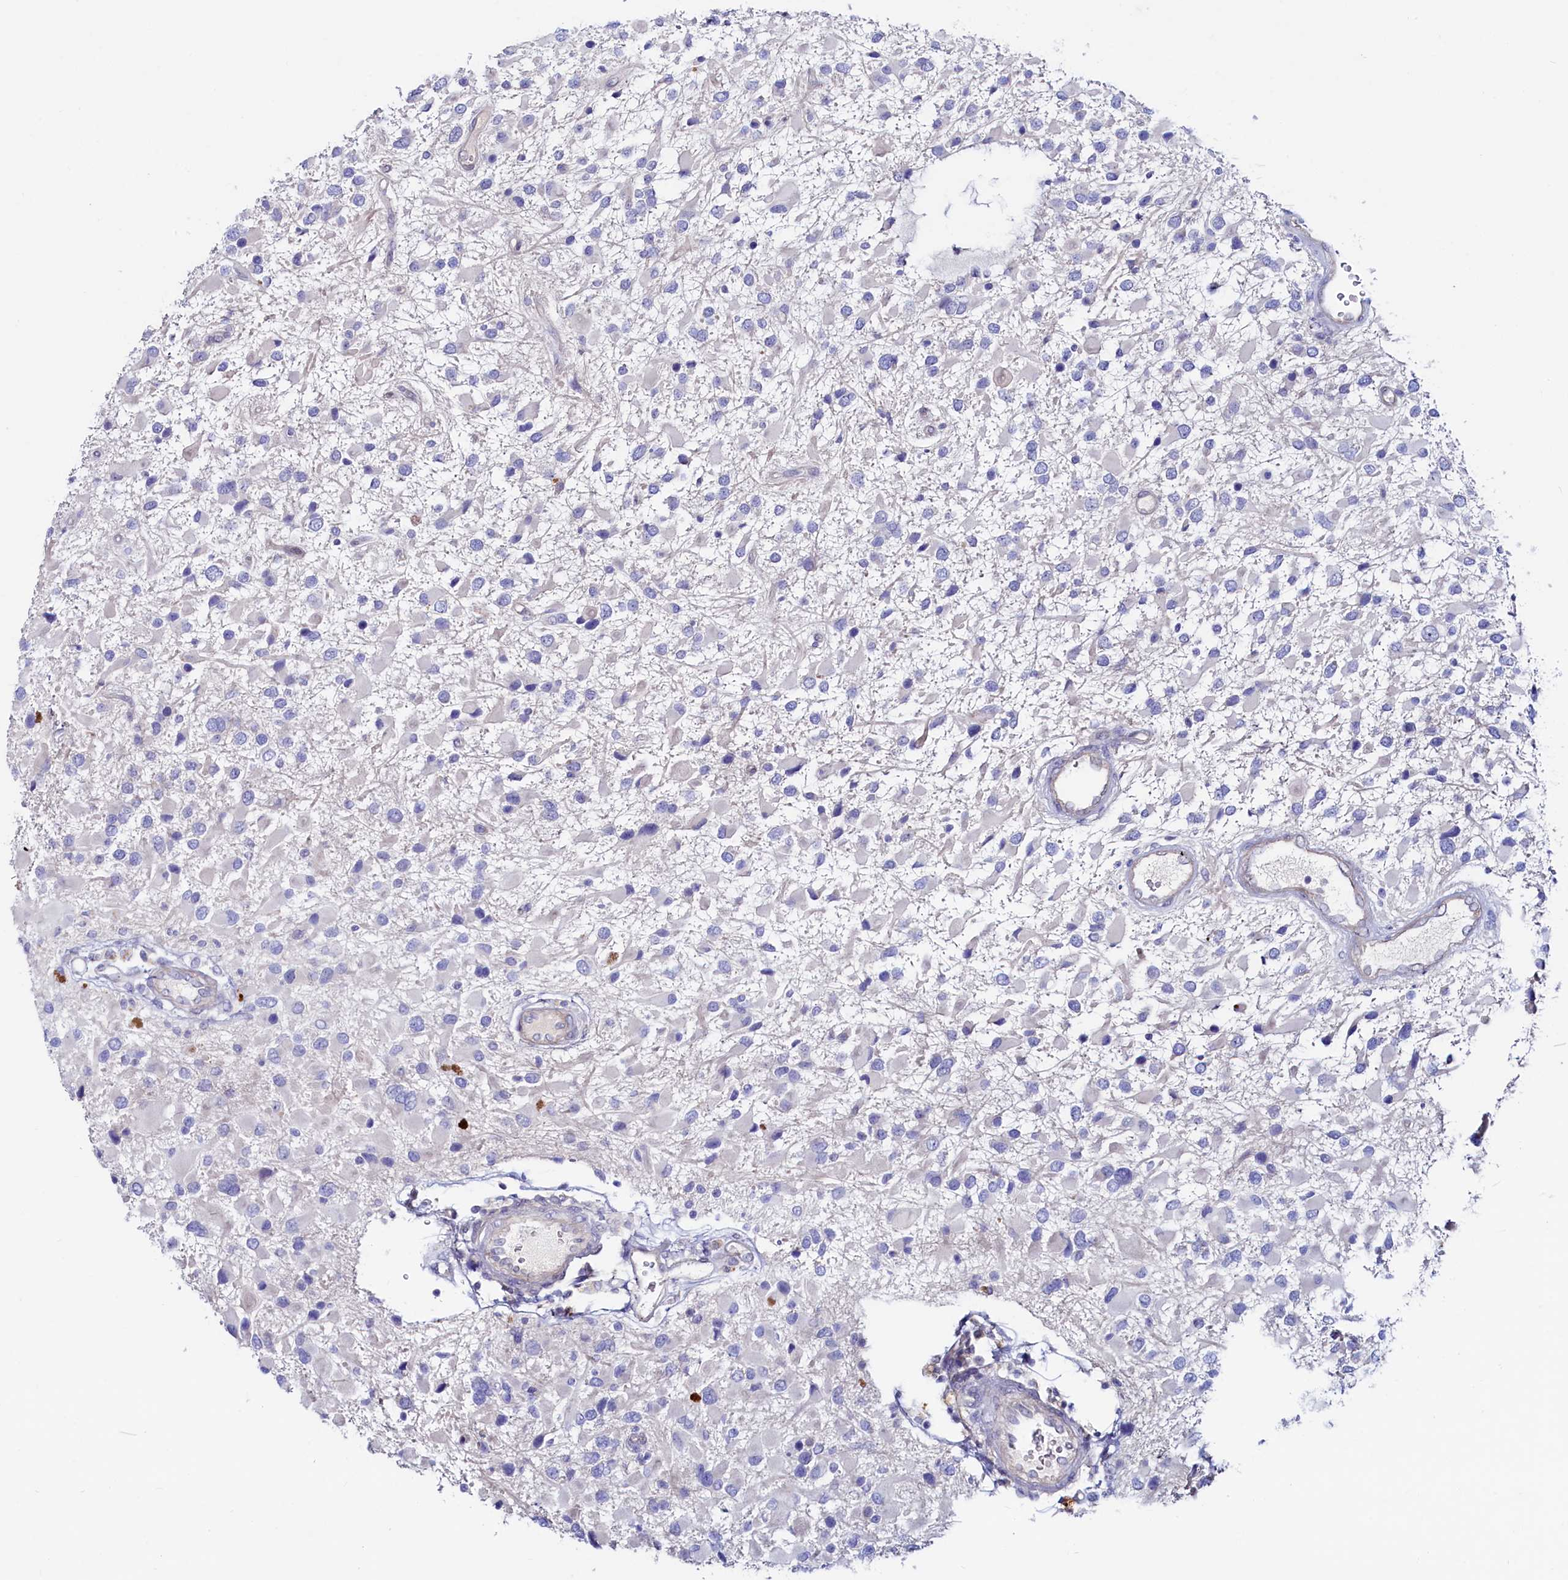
{"staining": {"intensity": "negative", "quantity": "none", "location": "none"}, "tissue": "glioma", "cell_type": "Tumor cells", "image_type": "cancer", "snomed": [{"axis": "morphology", "description": "Glioma, malignant, High grade"}, {"axis": "topography", "description": "Brain"}], "caption": "Immunohistochemistry (IHC) of human glioma displays no expression in tumor cells.", "gene": "ASTE1", "patient": {"sex": "male", "age": 53}}